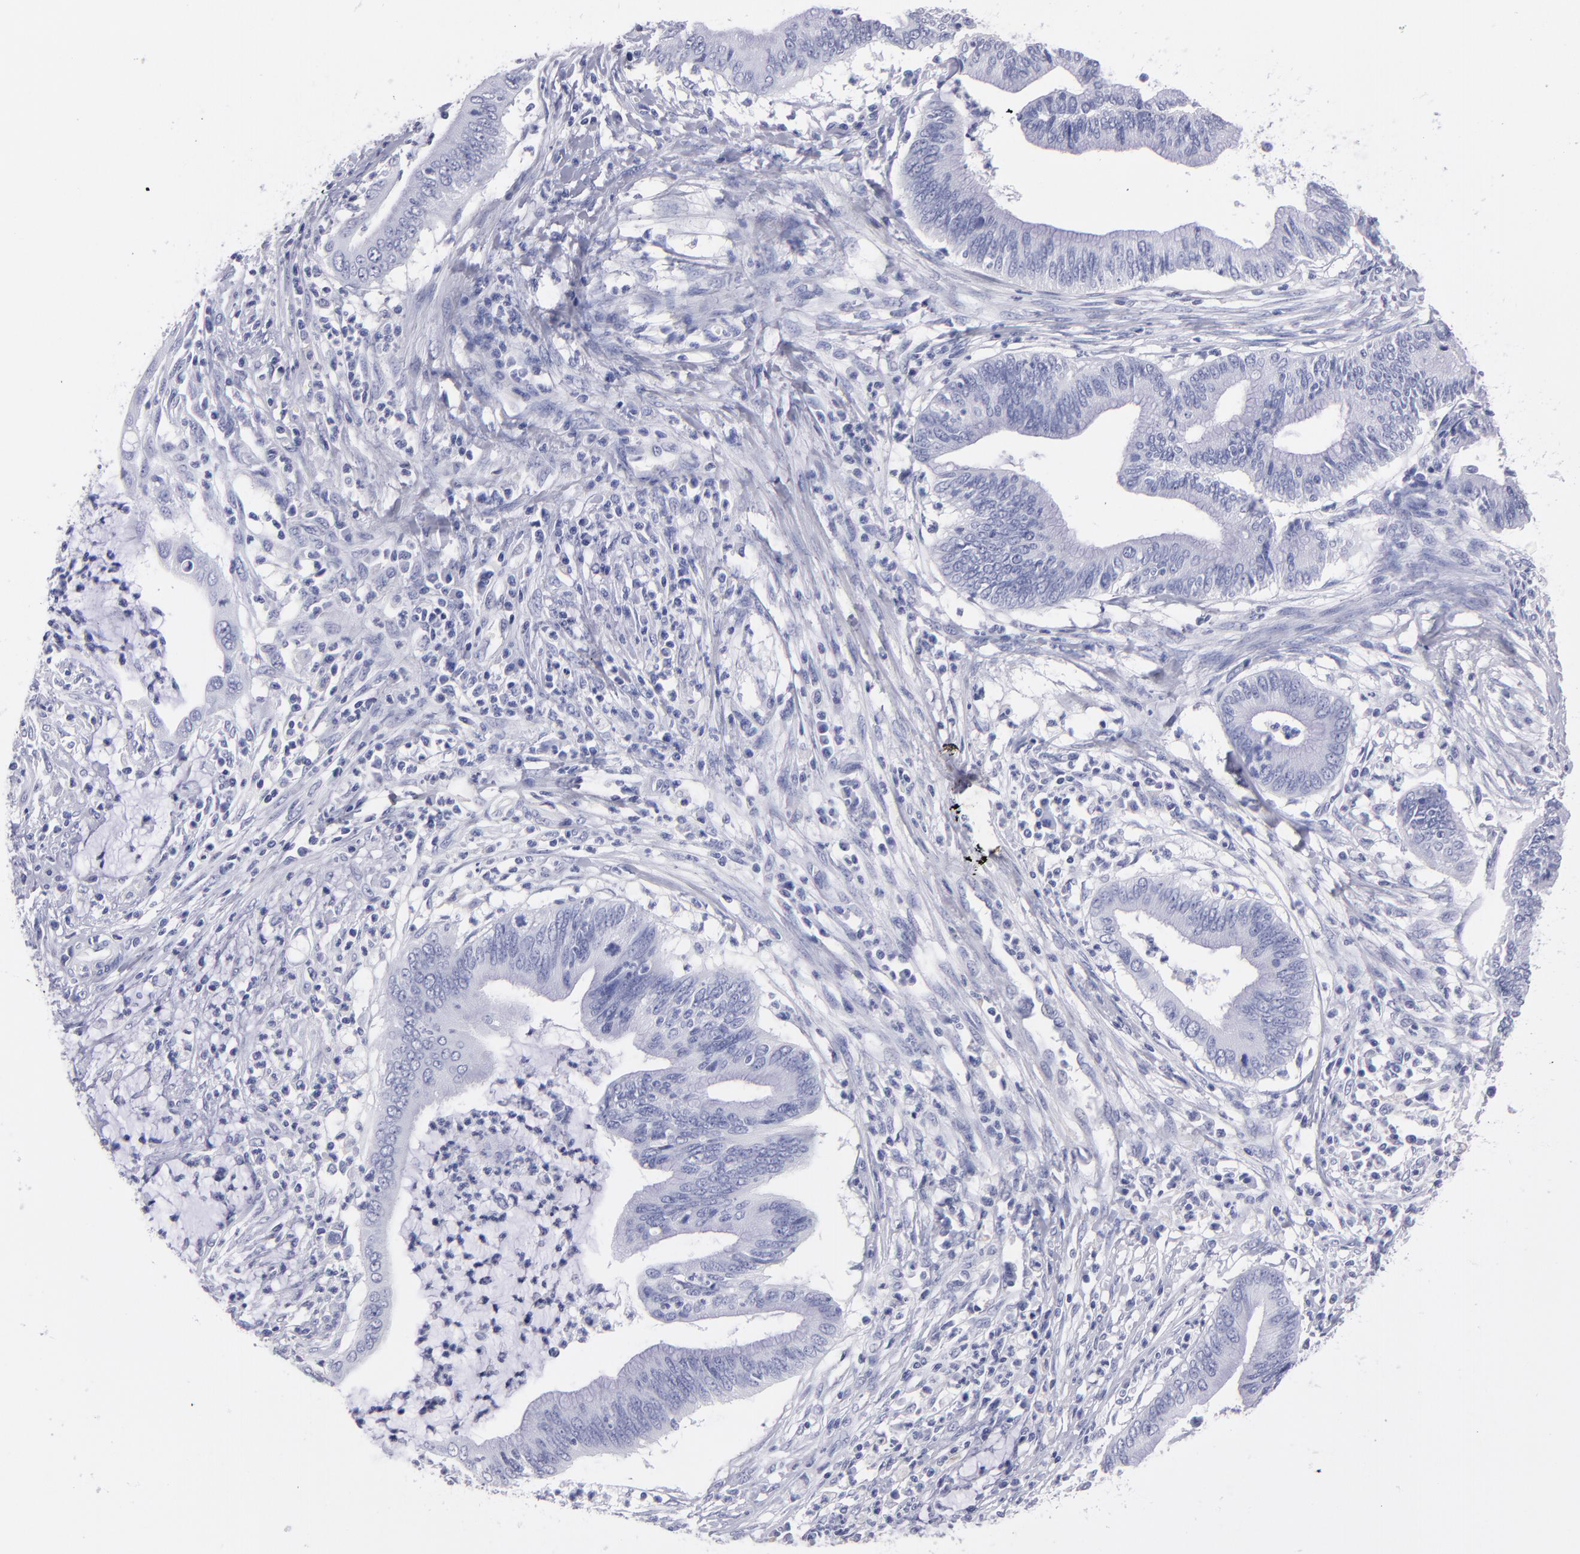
{"staining": {"intensity": "negative", "quantity": "none", "location": "none"}, "tissue": "cervical cancer", "cell_type": "Tumor cells", "image_type": "cancer", "snomed": [{"axis": "morphology", "description": "Adenocarcinoma, NOS"}, {"axis": "topography", "description": "Cervix"}], "caption": "There is no significant staining in tumor cells of cervical adenocarcinoma.", "gene": "MB", "patient": {"sex": "female", "age": 36}}